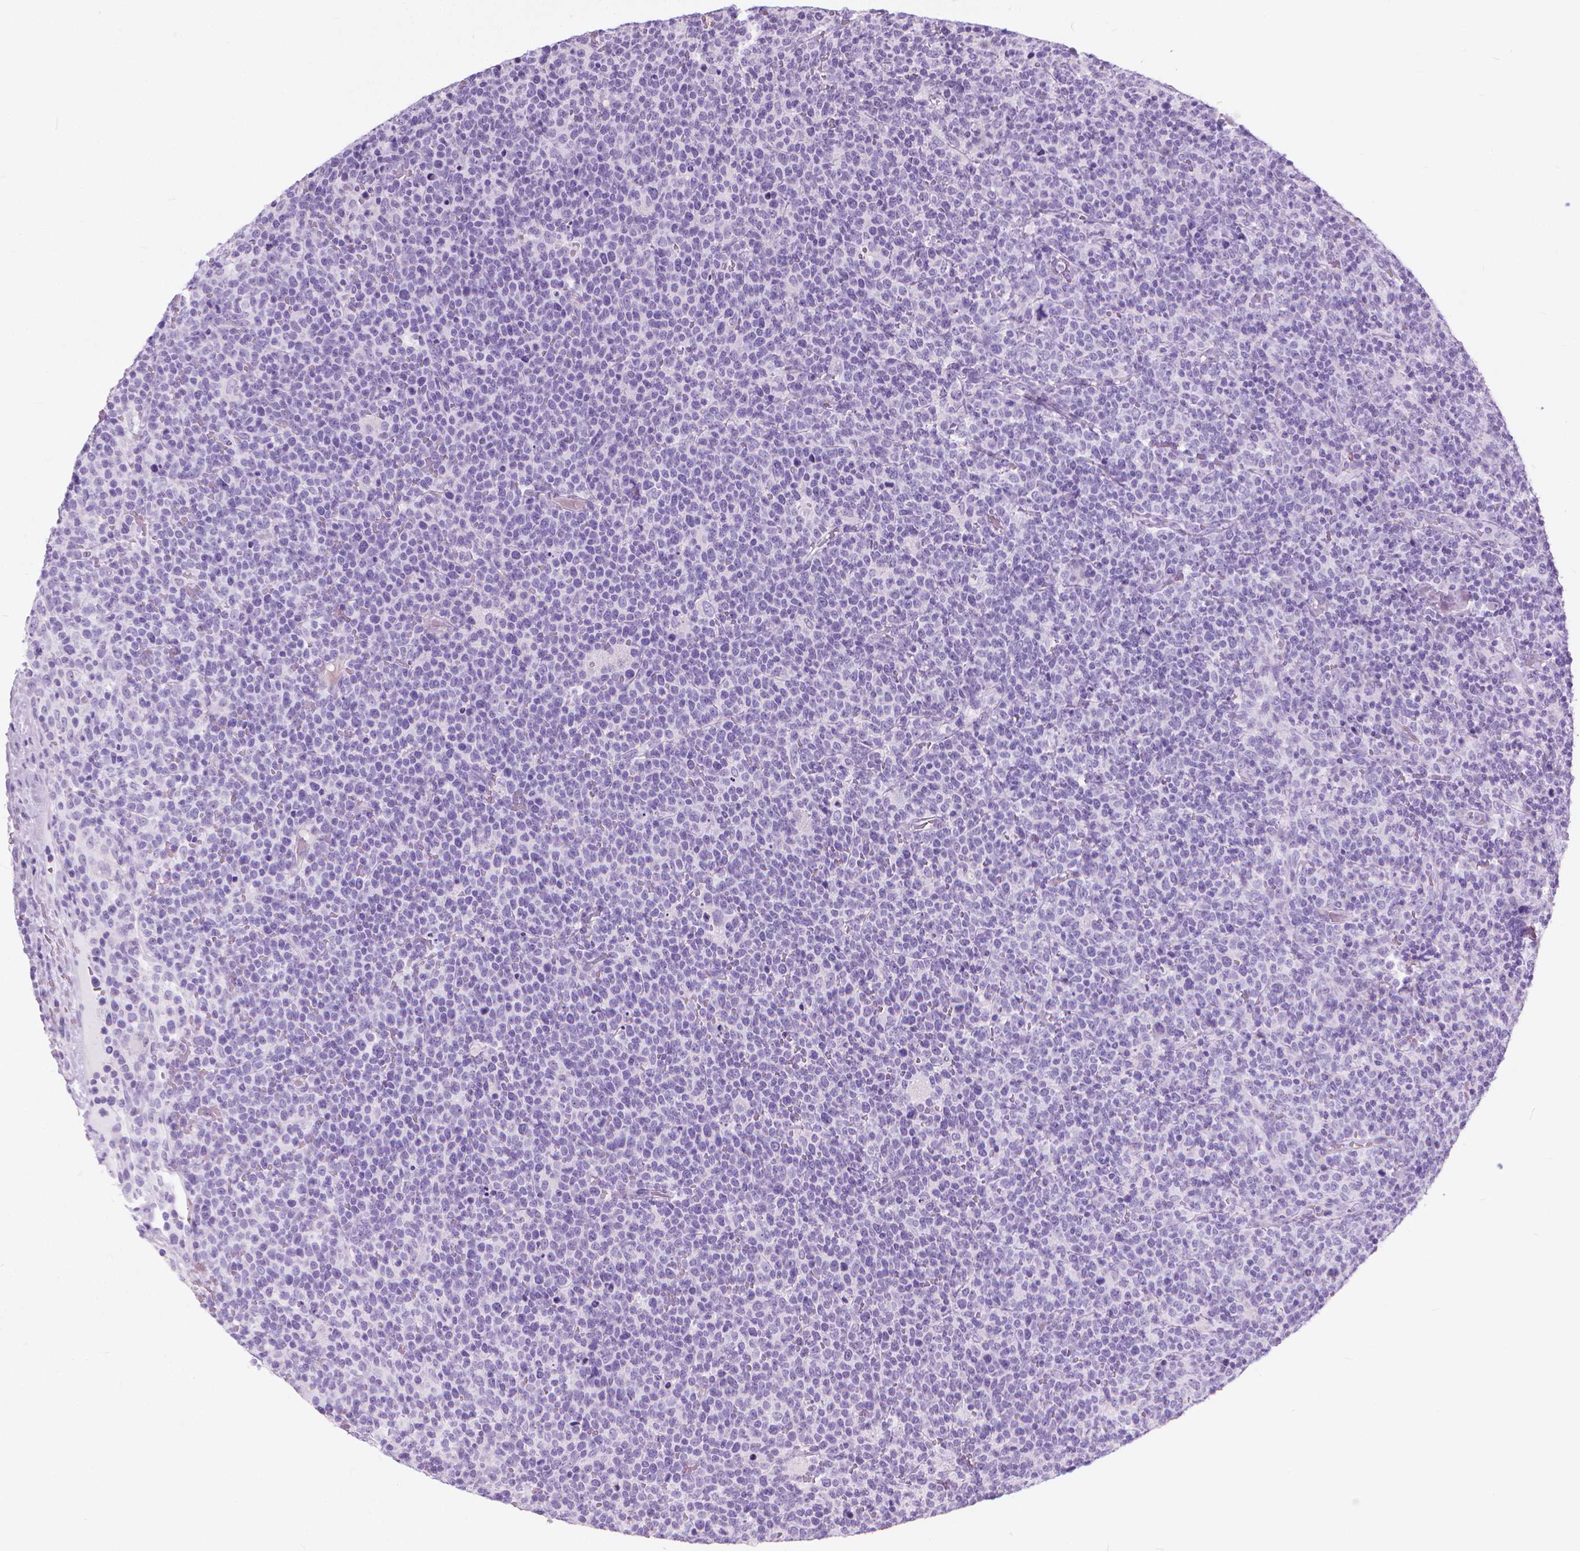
{"staining": {"intensity": "negative", "quantity": "none", "location": "none"}, "tissue": "lymphoma", "cell_type": "Tumor cells", "image_type": "cancer", "snomed": [{"axis": "morphology", "description": "Malignant lymphoma, non-Hodgkin's type, High grade"}, {"axis": "topography", "description": "Lymph node"}], "caption": "Immunohistochemistry (IHC) image of neoplastic tissue: lymphoma stained with DAB displays no significant protein staining in tumor cells. Nuclei are stained in blue.", "gene": "HTR2B", "patient": {"sex": "male", "age": 61}}